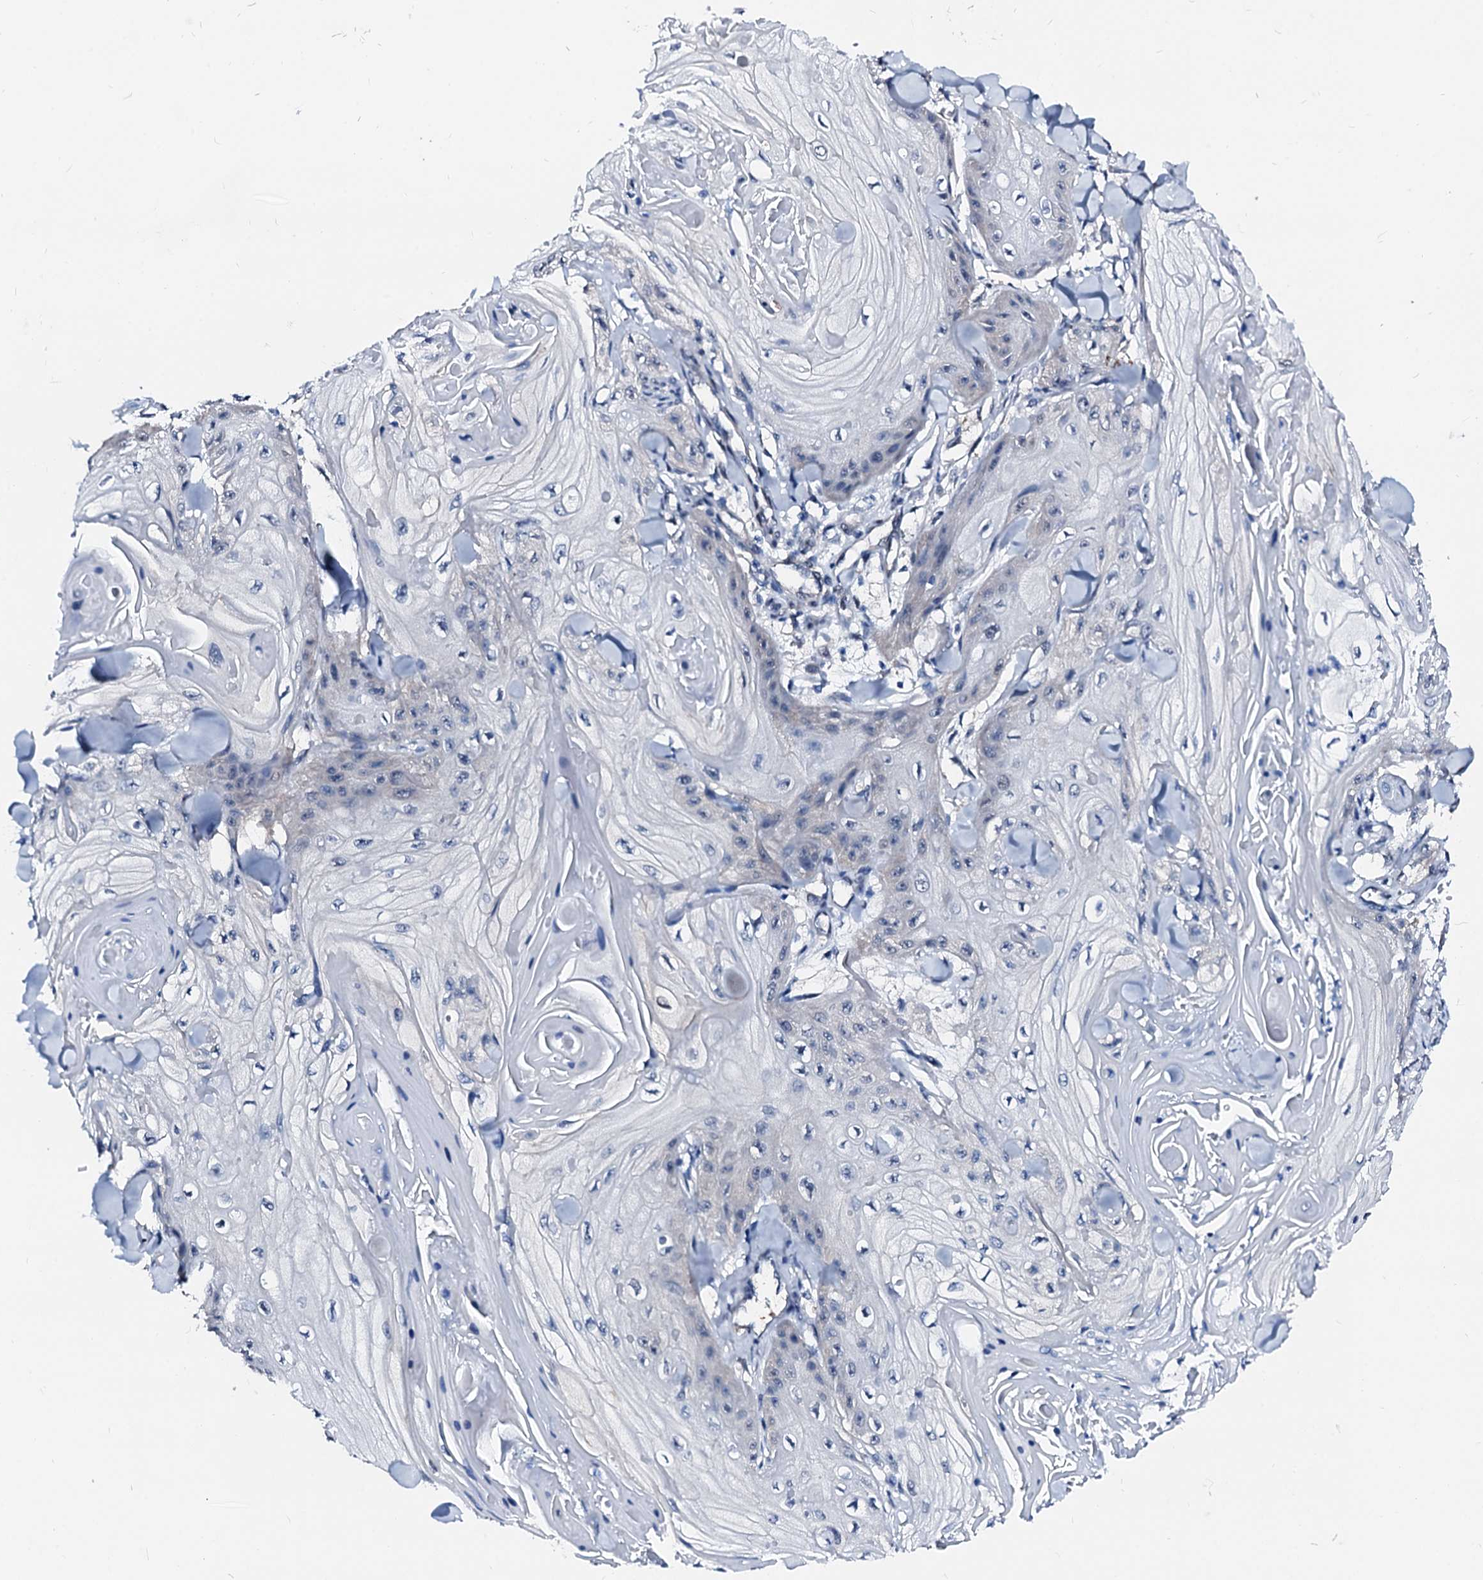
{"staining": {"intensity": "negative", "quantity": "none", "location": "none"}, "tissue": "skin cancer", "cell_type": "Tumor cells", "image_type": "cancer", "snomed": [{"axis": "morphology", "description": "Squamous cell carcinoma, NOS"}, {"axis": "topography", "description": "Skin"}], "caption": "High magnification brightfield microscopy of skin cancer stained with DAB (3,3'-diaminobenzidine) (brown) and counterstained with hematoxylin (blue): tumor cells show no significant positivity.", "gene": "CSN2", "patient": {"sex": "male", "age": 74}}